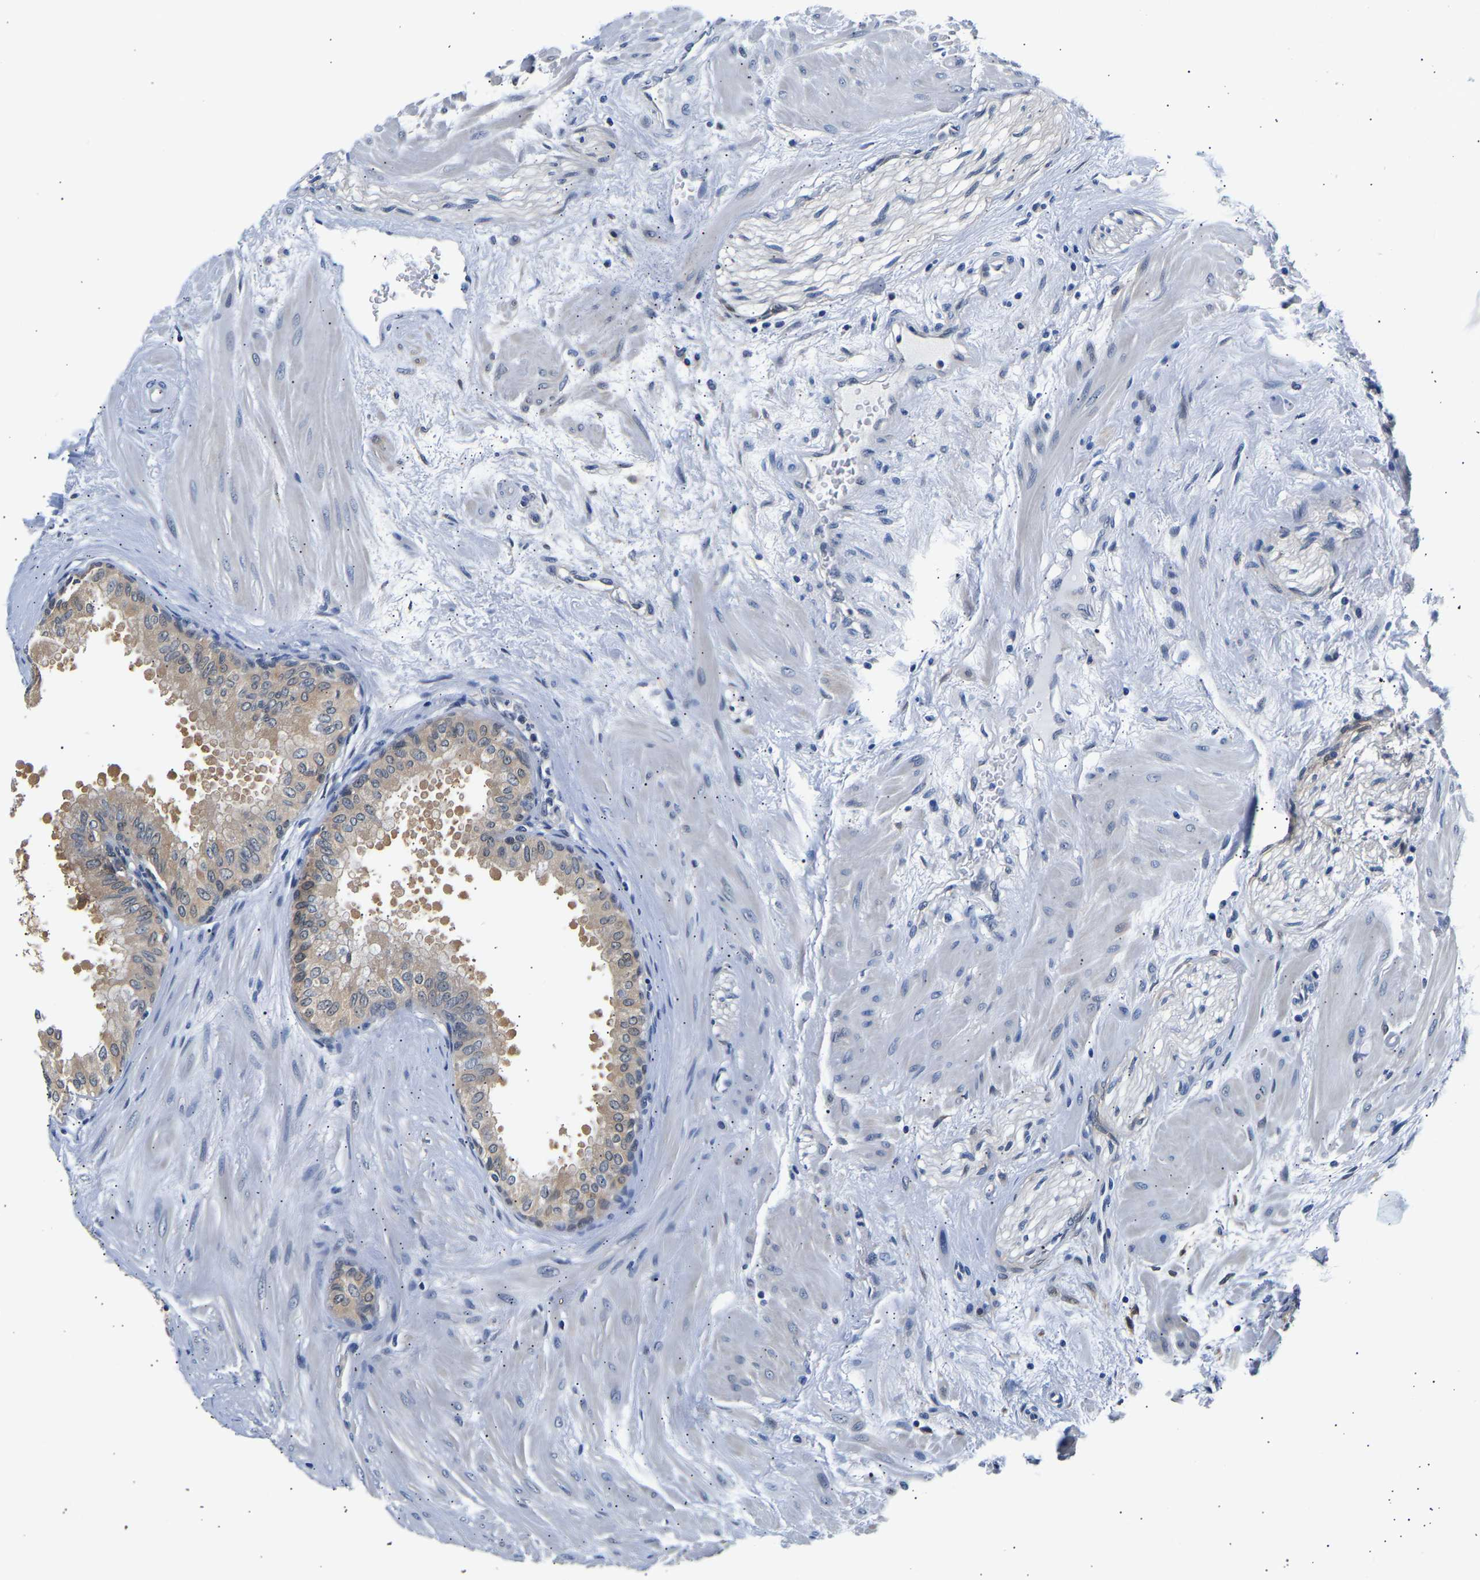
{"staining": {"intensity": "weak", "quantity": "25%-75%", "location": "cytoplasmic/membranous"}, "tissue": "seminal vesicle", "cell_type": "Glandular cells", "image_type": "normal", "snomed": [{"axis": "morphology", "description": "Normal tissue, NOS"}, {"axis": "topography", "description": "Prostate"}, {"axis": "topography", "description": "Seminal veicle"}], "caption": "Seminal vesicle was stained to show a protein in brown. There is low levels of weak cytoplasmic/membranous staining in approximately 25%-75% of glandular cells. The protein of interest is stained brown, and the nuclei are stained in blue (DAB (3,3'-diaminobenzidine) IHC with brightfield microscopy, high magnification).", "gene": "UCHL3", "patient": {"sex": "male", "age": 60}}